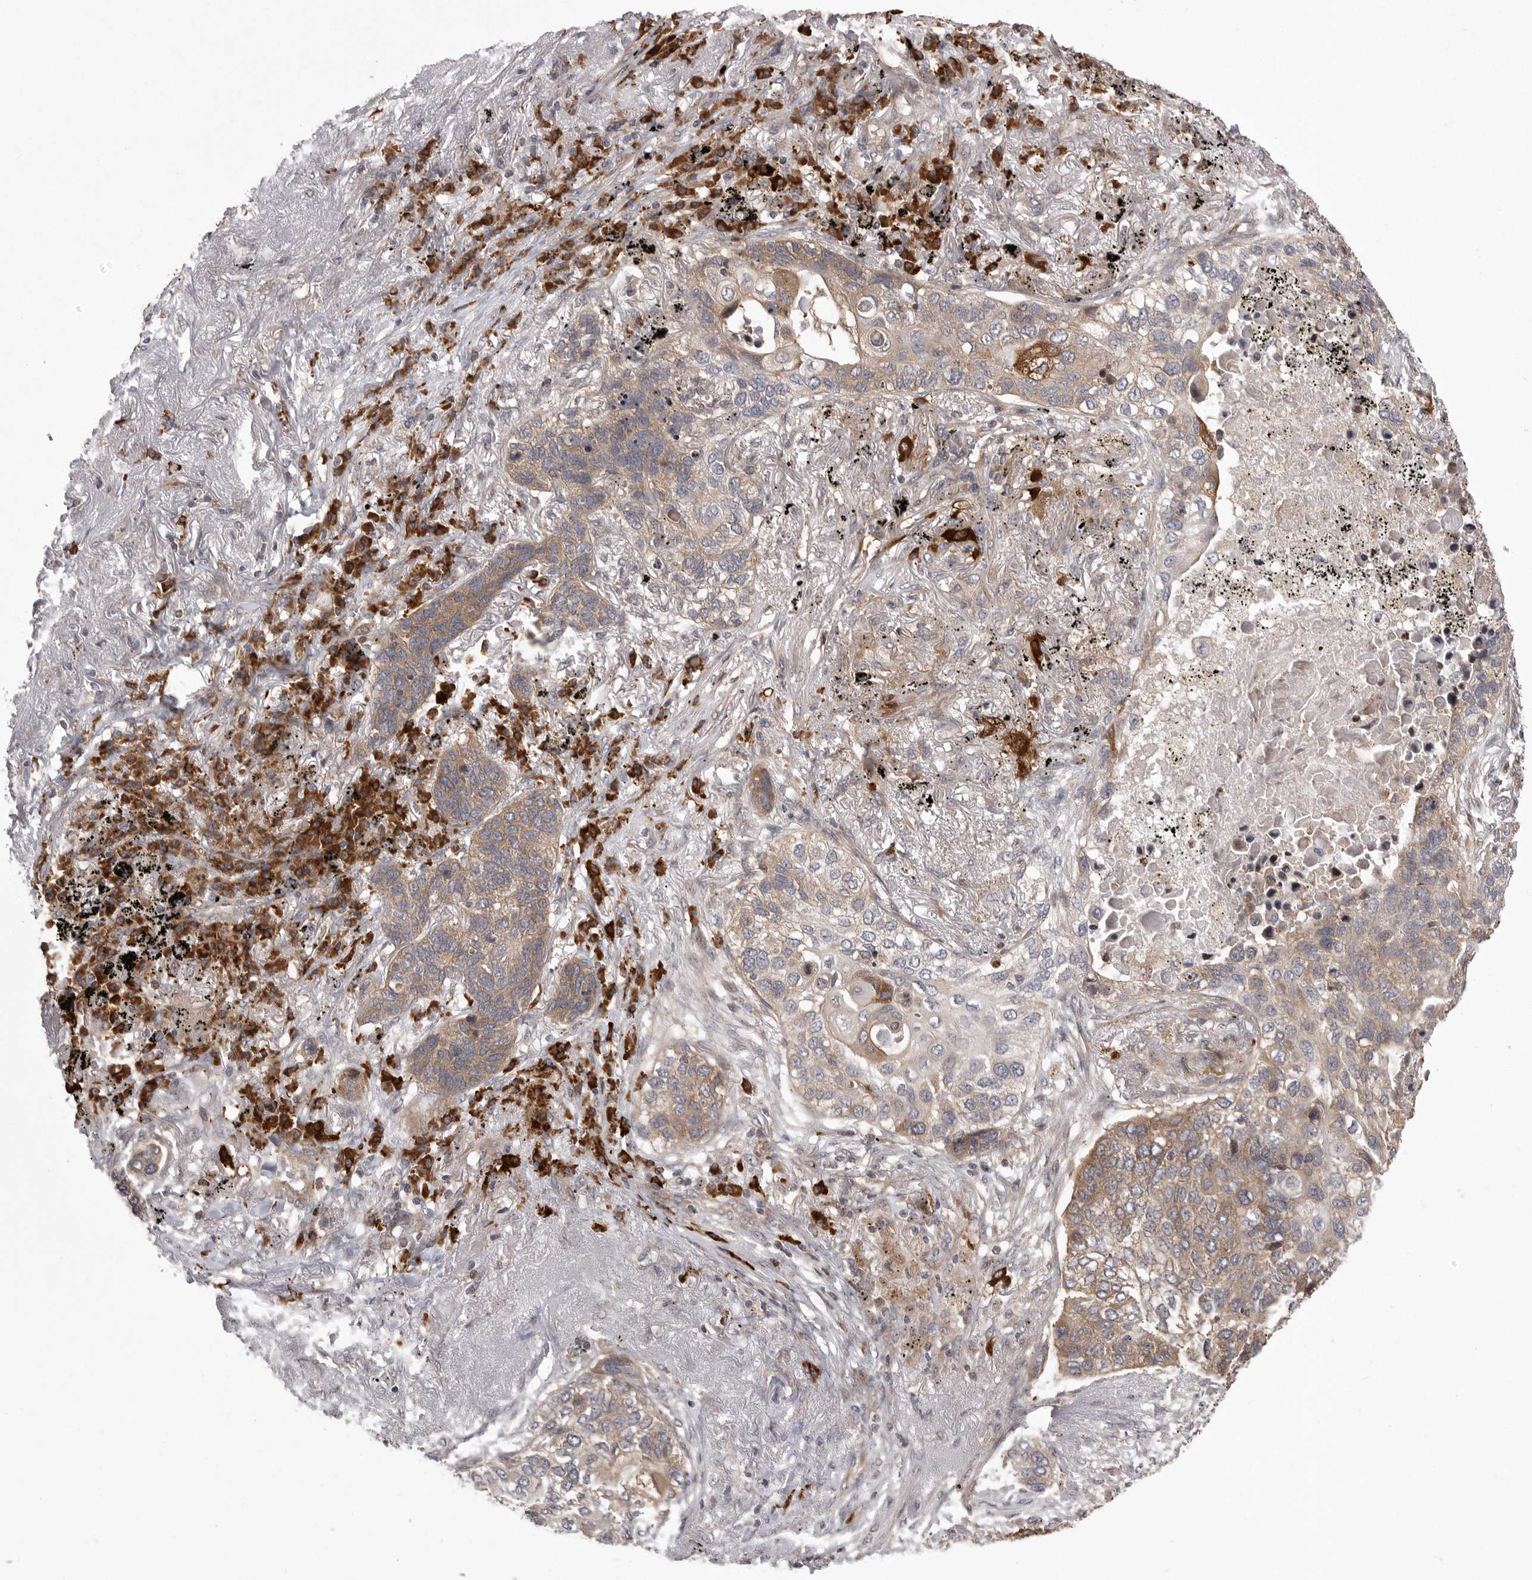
{"staining": {"intensity": "moderate", "quantity": "<25%", "location": "cytoplasmic/membranous"}, "tissue": "lung cancer", "cell_type": "Tumor cells", "image_type": "cancer", "snomed": [{"axis": "morphology", "description": "Squamous cell carcinoma, NOS"}, {"axis": "topography", "description": "Lung"}], "caption": "The micrograph exhibits staining of lung cancer, revealing moderate cytoplasmic/membranous protein positivity (brown color) within tumor cells.", "gene": "OXR1", "patient": {"sex": "female", "age": 63}}